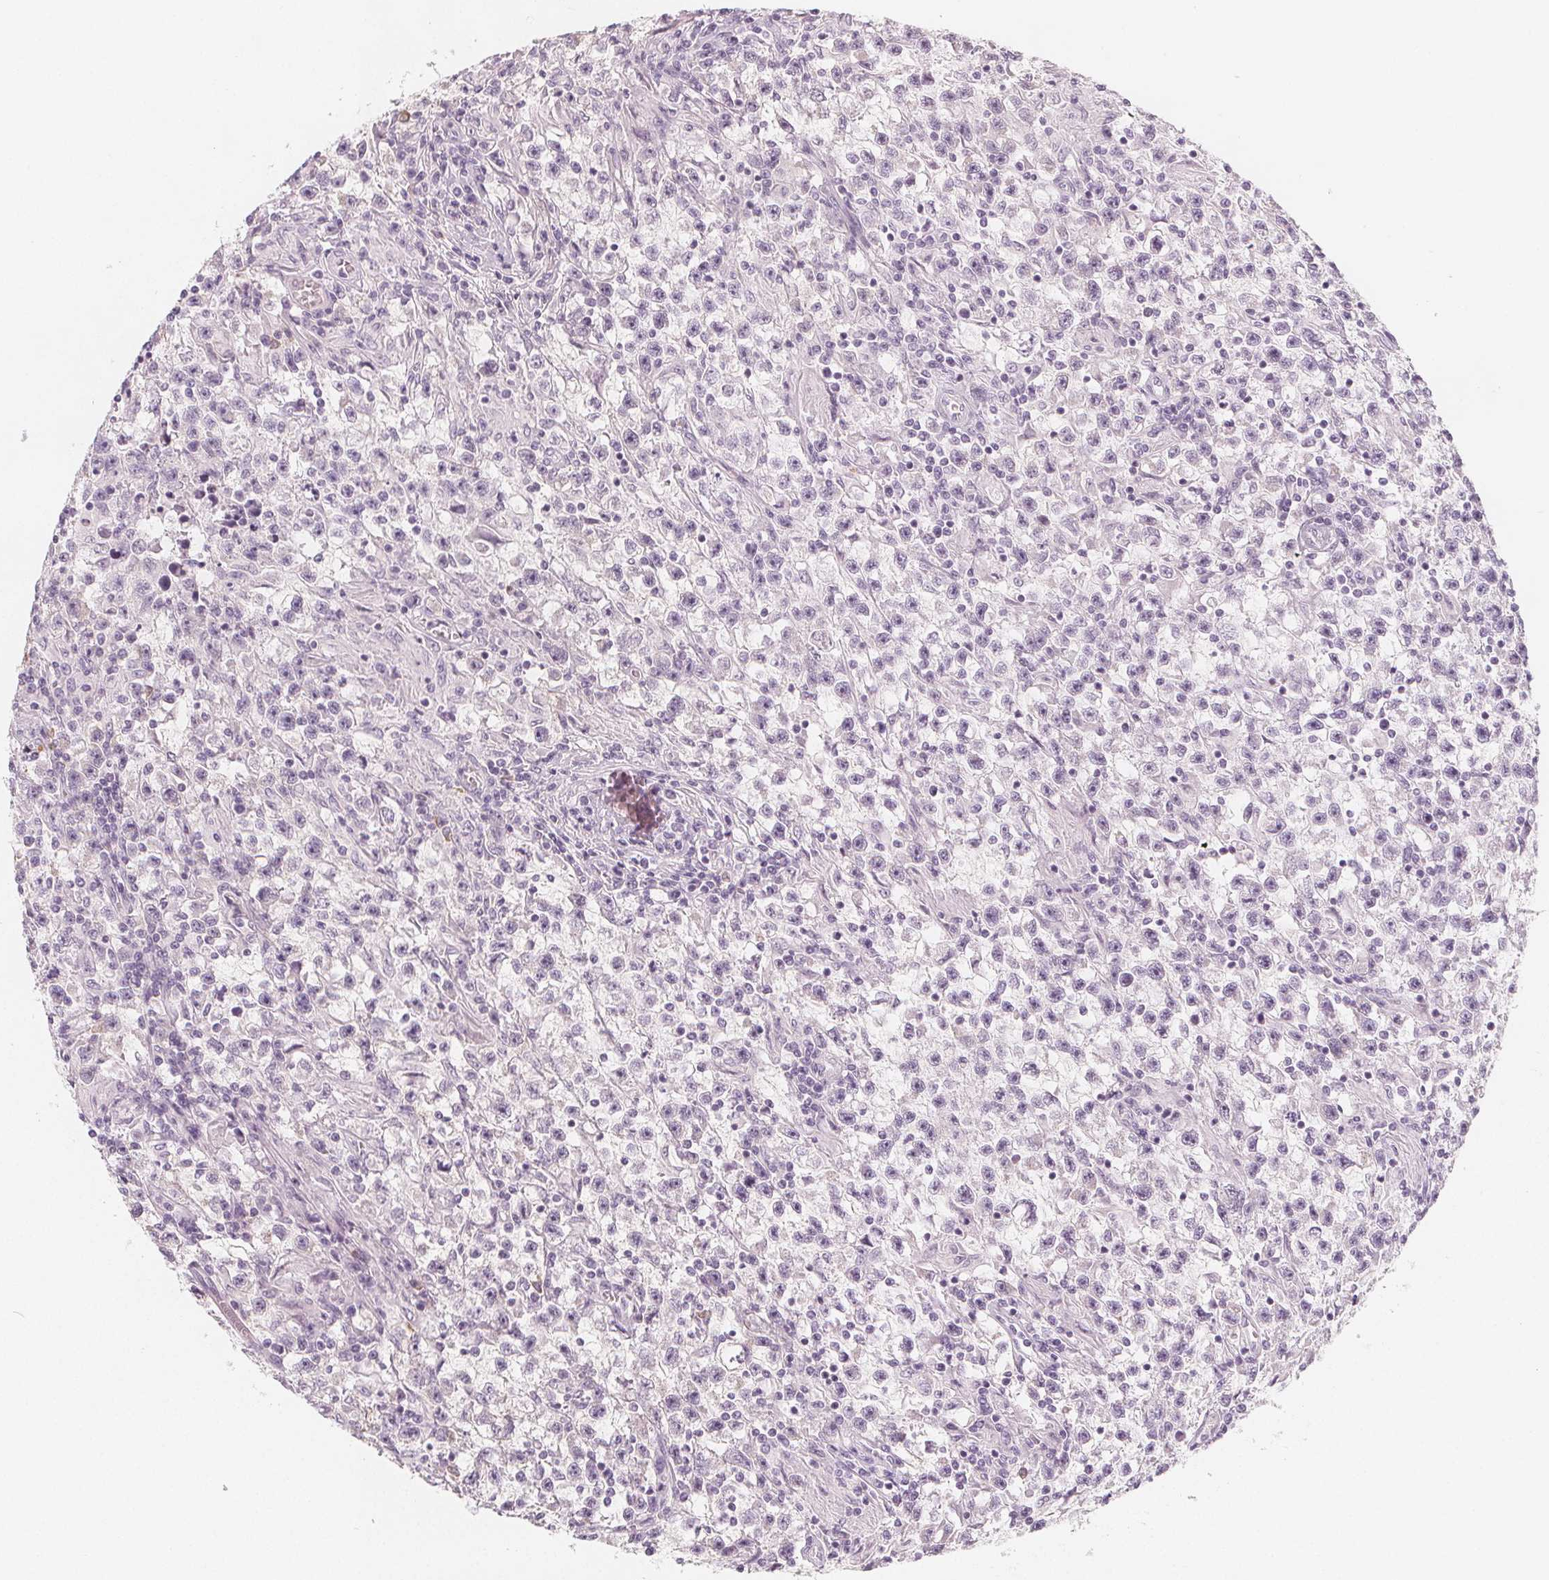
{"staining": {"intensity": "negative", "quantity": "none", "location": "none"}, "tissue": "testis cancer", "cell_type": "Tumor cells", "image_type": "cancer", "snomed": [{"axis": "morphology", "description": "Seminoma, NOS"}, {"axis": "topography", "description": "Testis"}], "caption": "Immunohistochemical staining of testis seminoma exhibits no significant expression in tumor cells.", "gene": "MAP1A", "patient": {"sex": "male", "age": 31}}